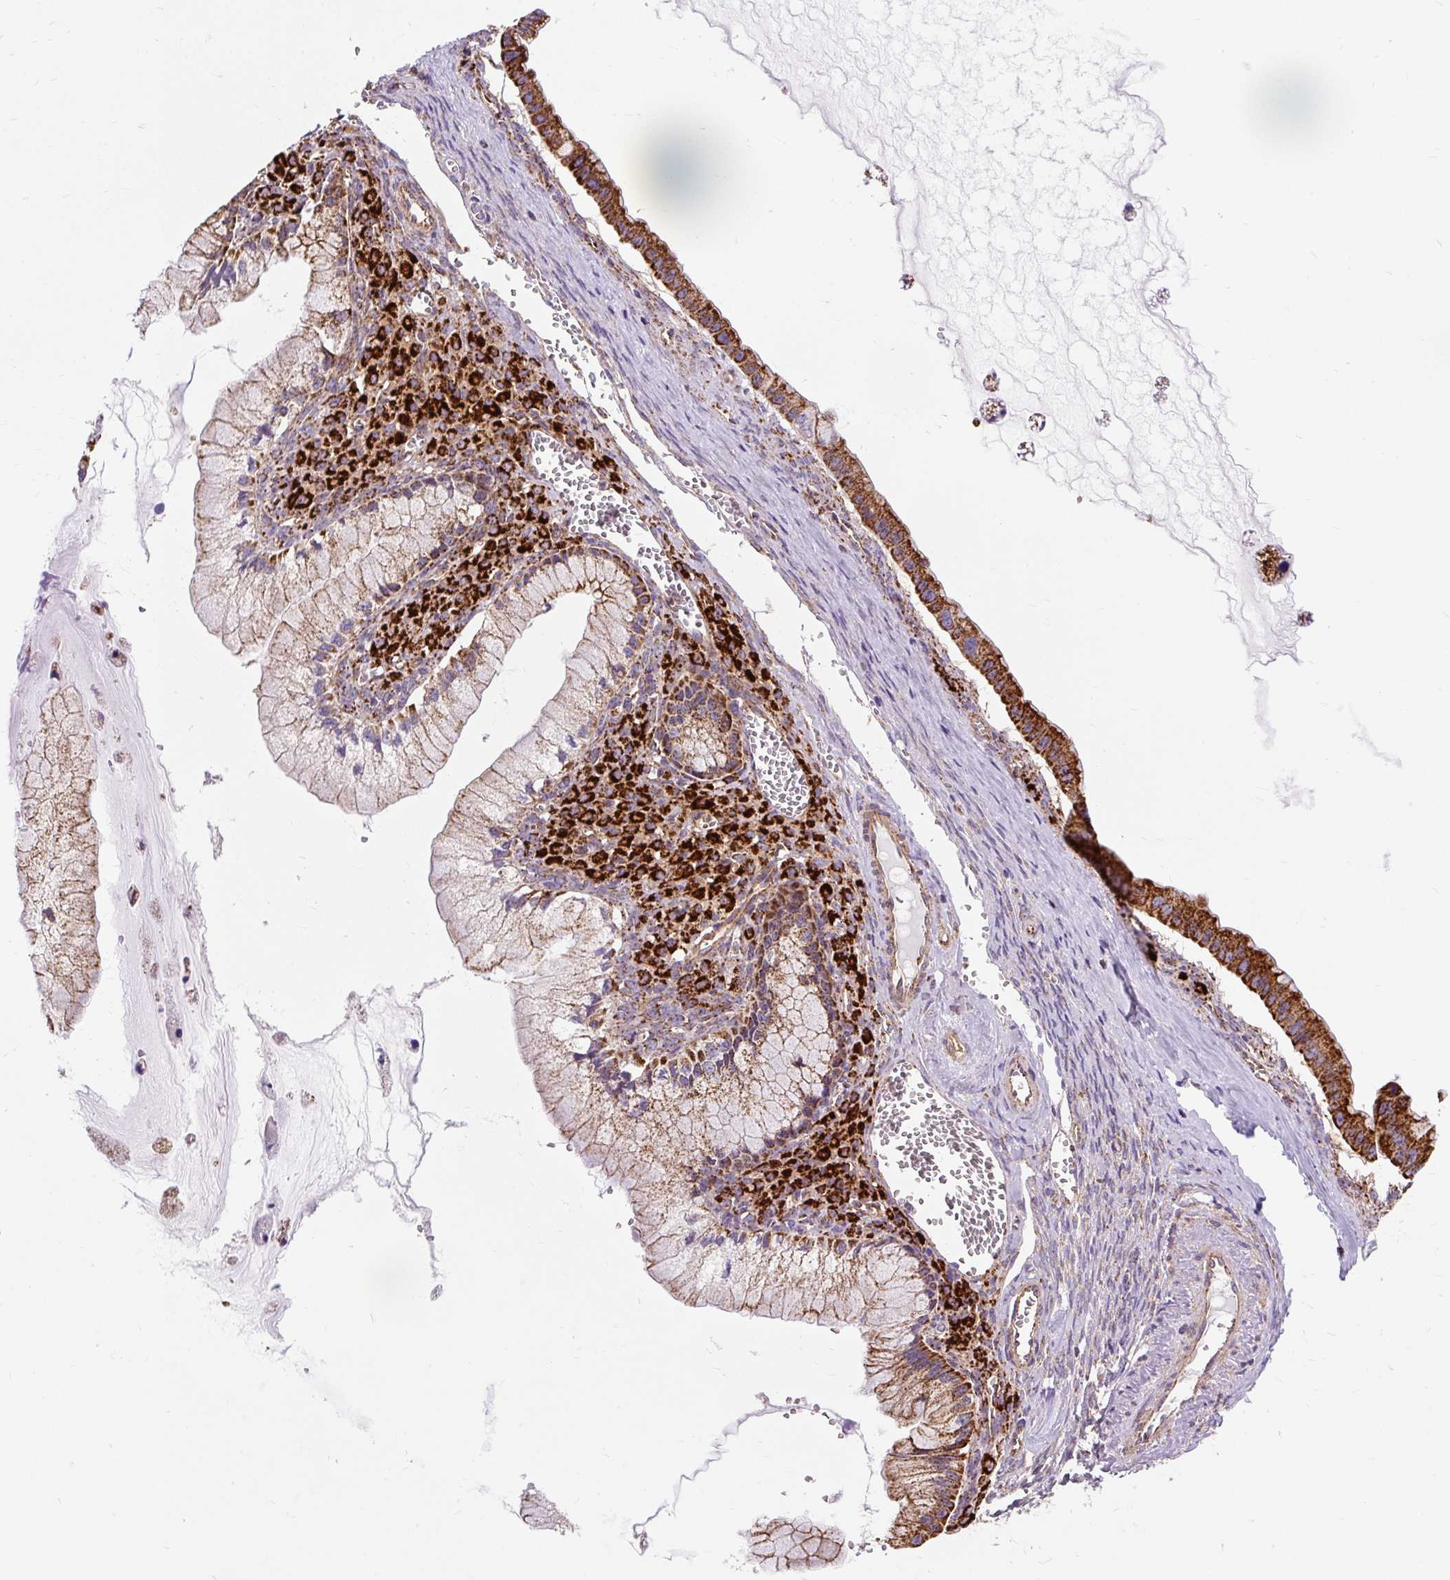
{"staining": {"intensity": "strong", "quantity": ">75%", "location": "cytoplasmic/membranous"}, "tissue": "ovarian cancer", "cell_type": "Tumor cells", "image_type": "cancer", "snomed": [{"axis": "morphology", "description": "Cystadenocarcinoma, mucinous, NOS"}, {"axis": "topography", "description": "Ovary"}], "caption": "Immunohistochemical staining of human ovarian cancer exhibits strong cytoplasmic/membranous protein expression in about >75% of tumor cells.", "gene": "CEP290", "patient": {"sex": "female", "age": 59}}